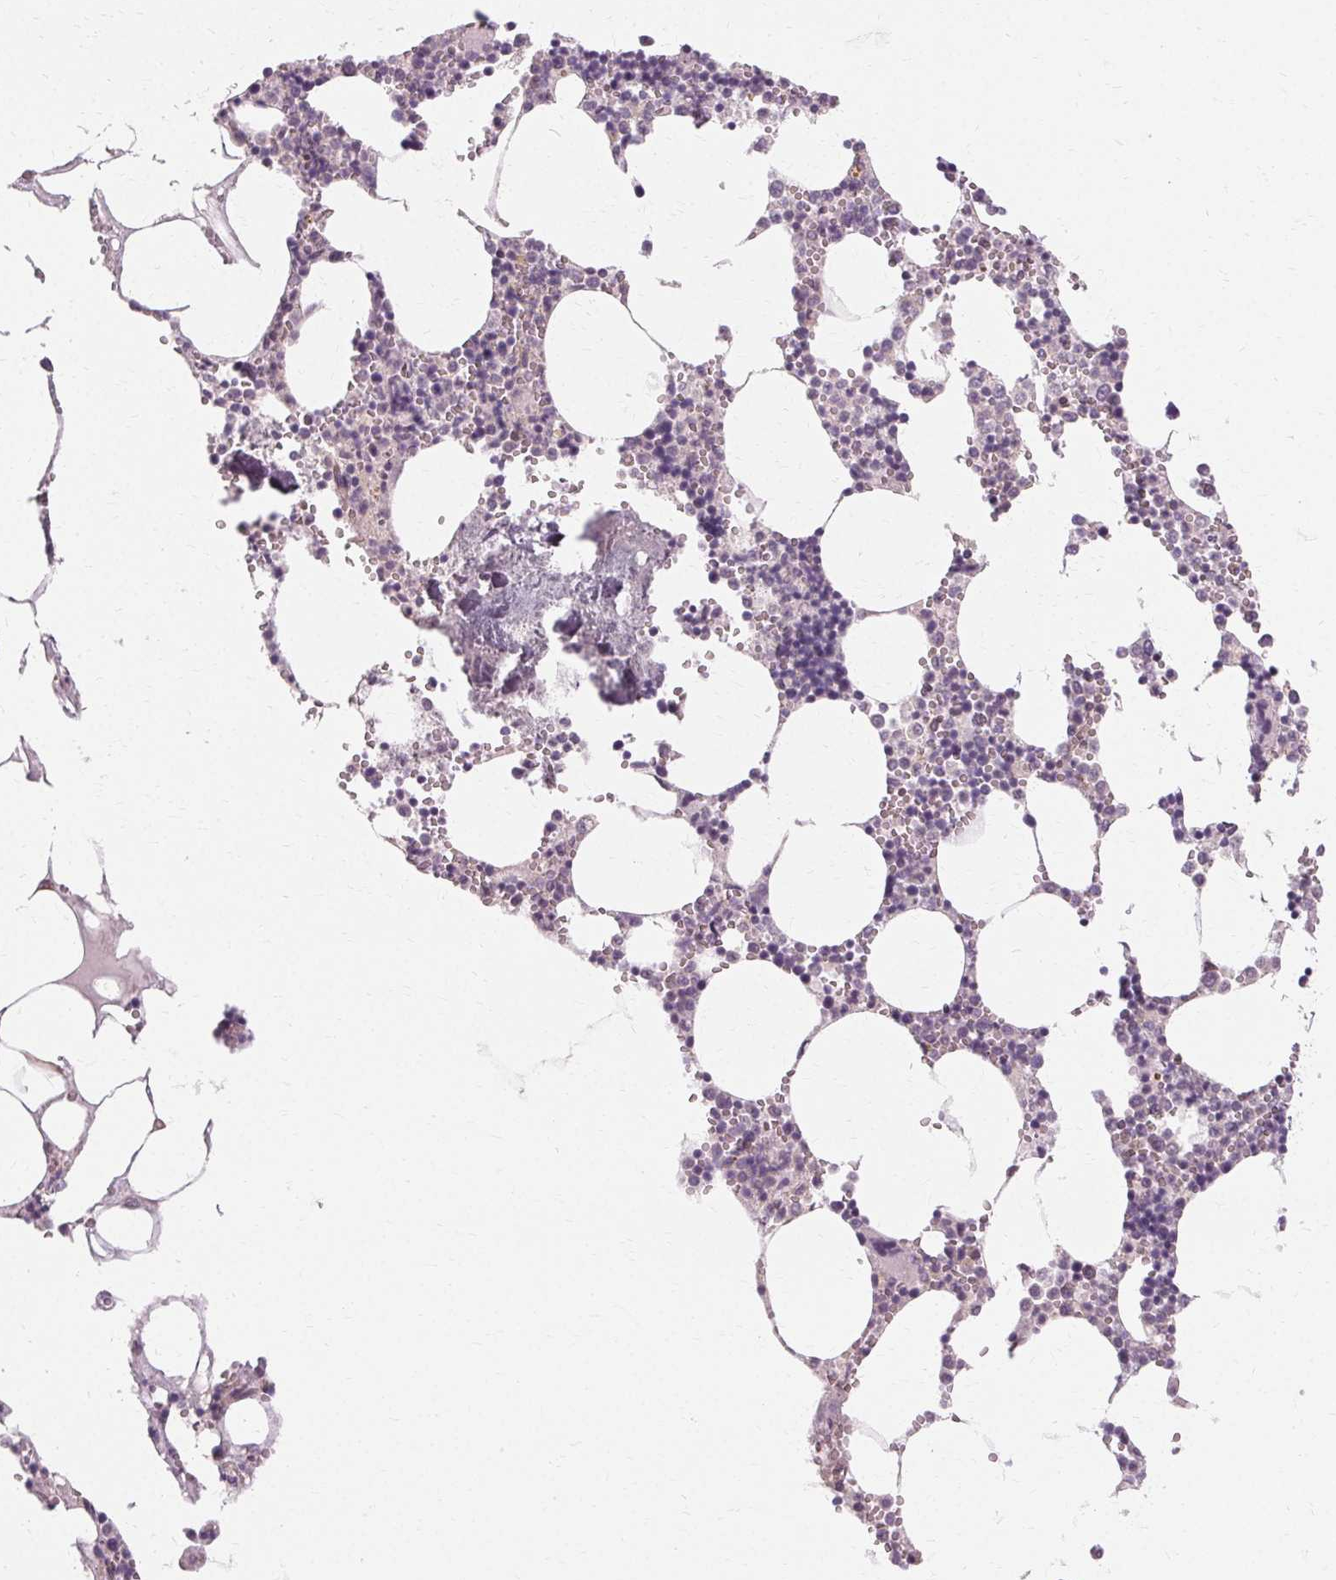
{"staining": {"intensity": "negative", "quantity": "none", "location": "none"}, "tissue": "bone marrow", "cell_type": "Hematopoietic cells", "image_type": "normal", "snomed": [{"axis": "morphology", "description": "Normal tissue, NOS"}, {"axis": "topography", "description": "Bone marrow"}], "caption": "DAB immunohistochemical staining of unremarkable bone marrow shows no significant expression in hematopoietic cells. (Stains: DAB (3,3'-diaminobenzidine) immunohistochemistry with hematoxylin counter stain, Microscopy: brightfield microscopy at high magnification).", "gene": "USP8", "patient": {"sex": "male", "age": 54}}